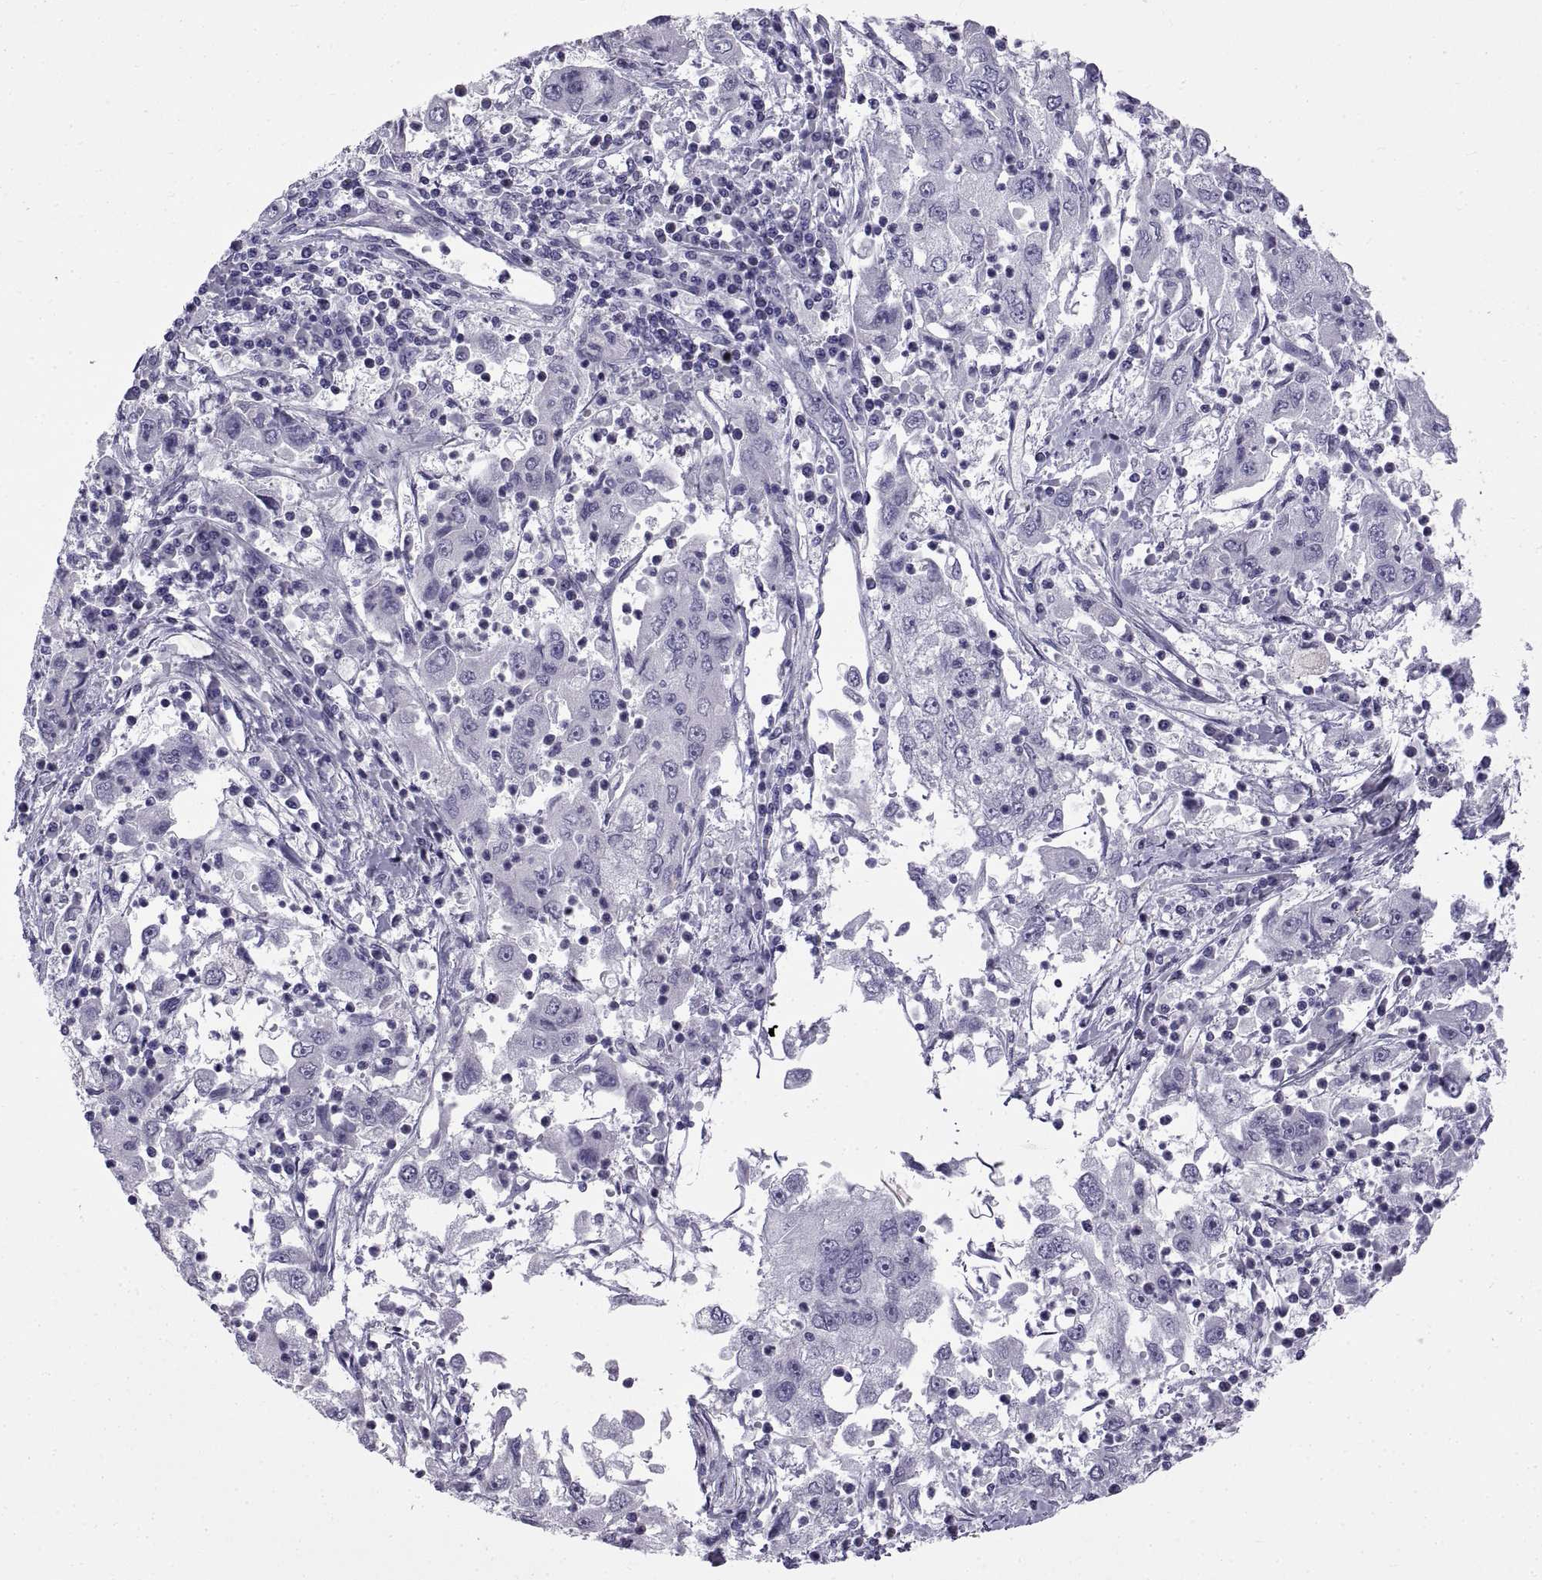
{"staining": {"intensity": "negative", "quantity": "none", "location": "none"}, "tissue": "cervical cancer", "cell_type": "Tumor cells", "image_type": "cancer", "snomed": [{"axis": "morphology", "description": "Squamous cell carcinoma, NOS"}, {"axis": "topography", "description": "Cervix"}], "caption": "Cervical cancer (squamous cell carcinoma) stained for a protein using IHC reveals no staining tumor cells.", "gene": "SPDYE1", "patient": {"sex": "female", "age": 36}}